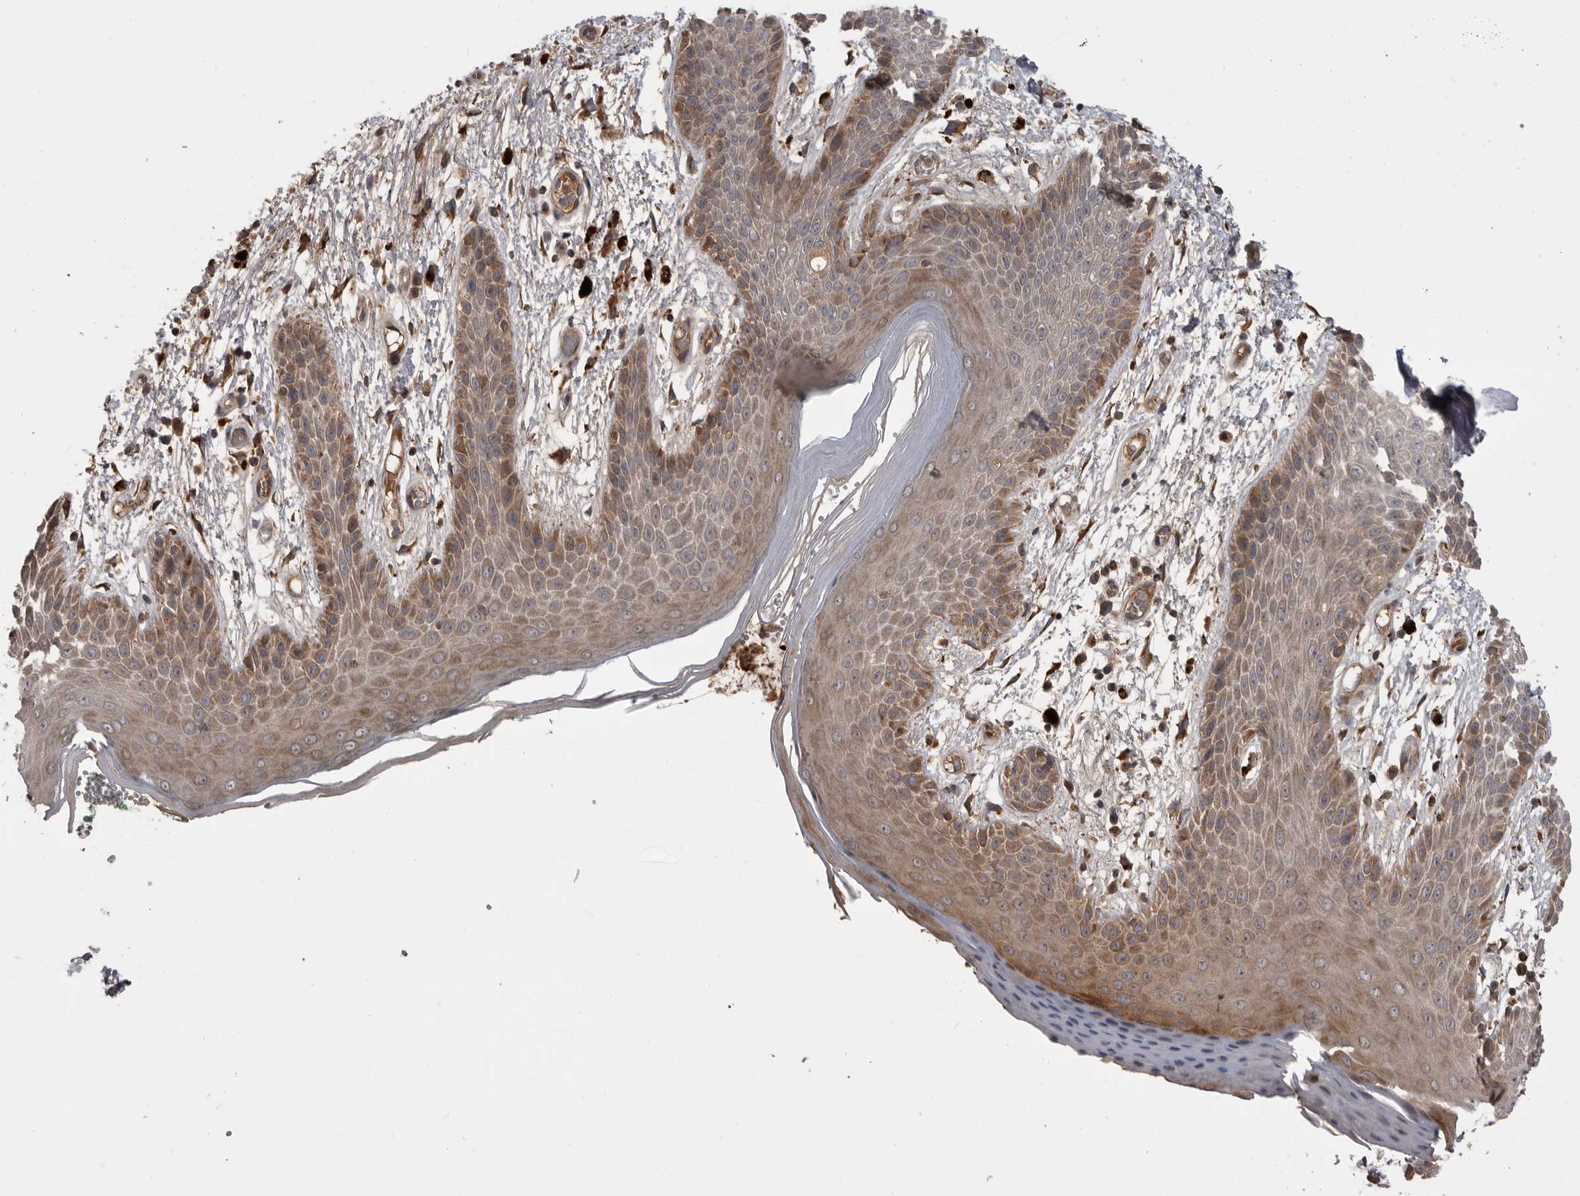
{"staining": {"intensity": "moderate", "quantity": ">75%", "location": "cytoplasmic/membranous"}, "tissue": "skin", "cell_type": "Epidermal cells", "image_type": "normal", "snomed": [{"axis": "morphology", "description": "Normal tissue, NOS"}, {"axis": "topography", "description": "Anal"}], "caption": "A brown stain labels moderate cytoplasmic/membranous expression of a protein in epidermal cells of normal human skin. (Brightfield microscopy of DAB IHC at high magnification).", "gene": "RAB3GAP2", "patient": {"sex": "male", "age": 74}}